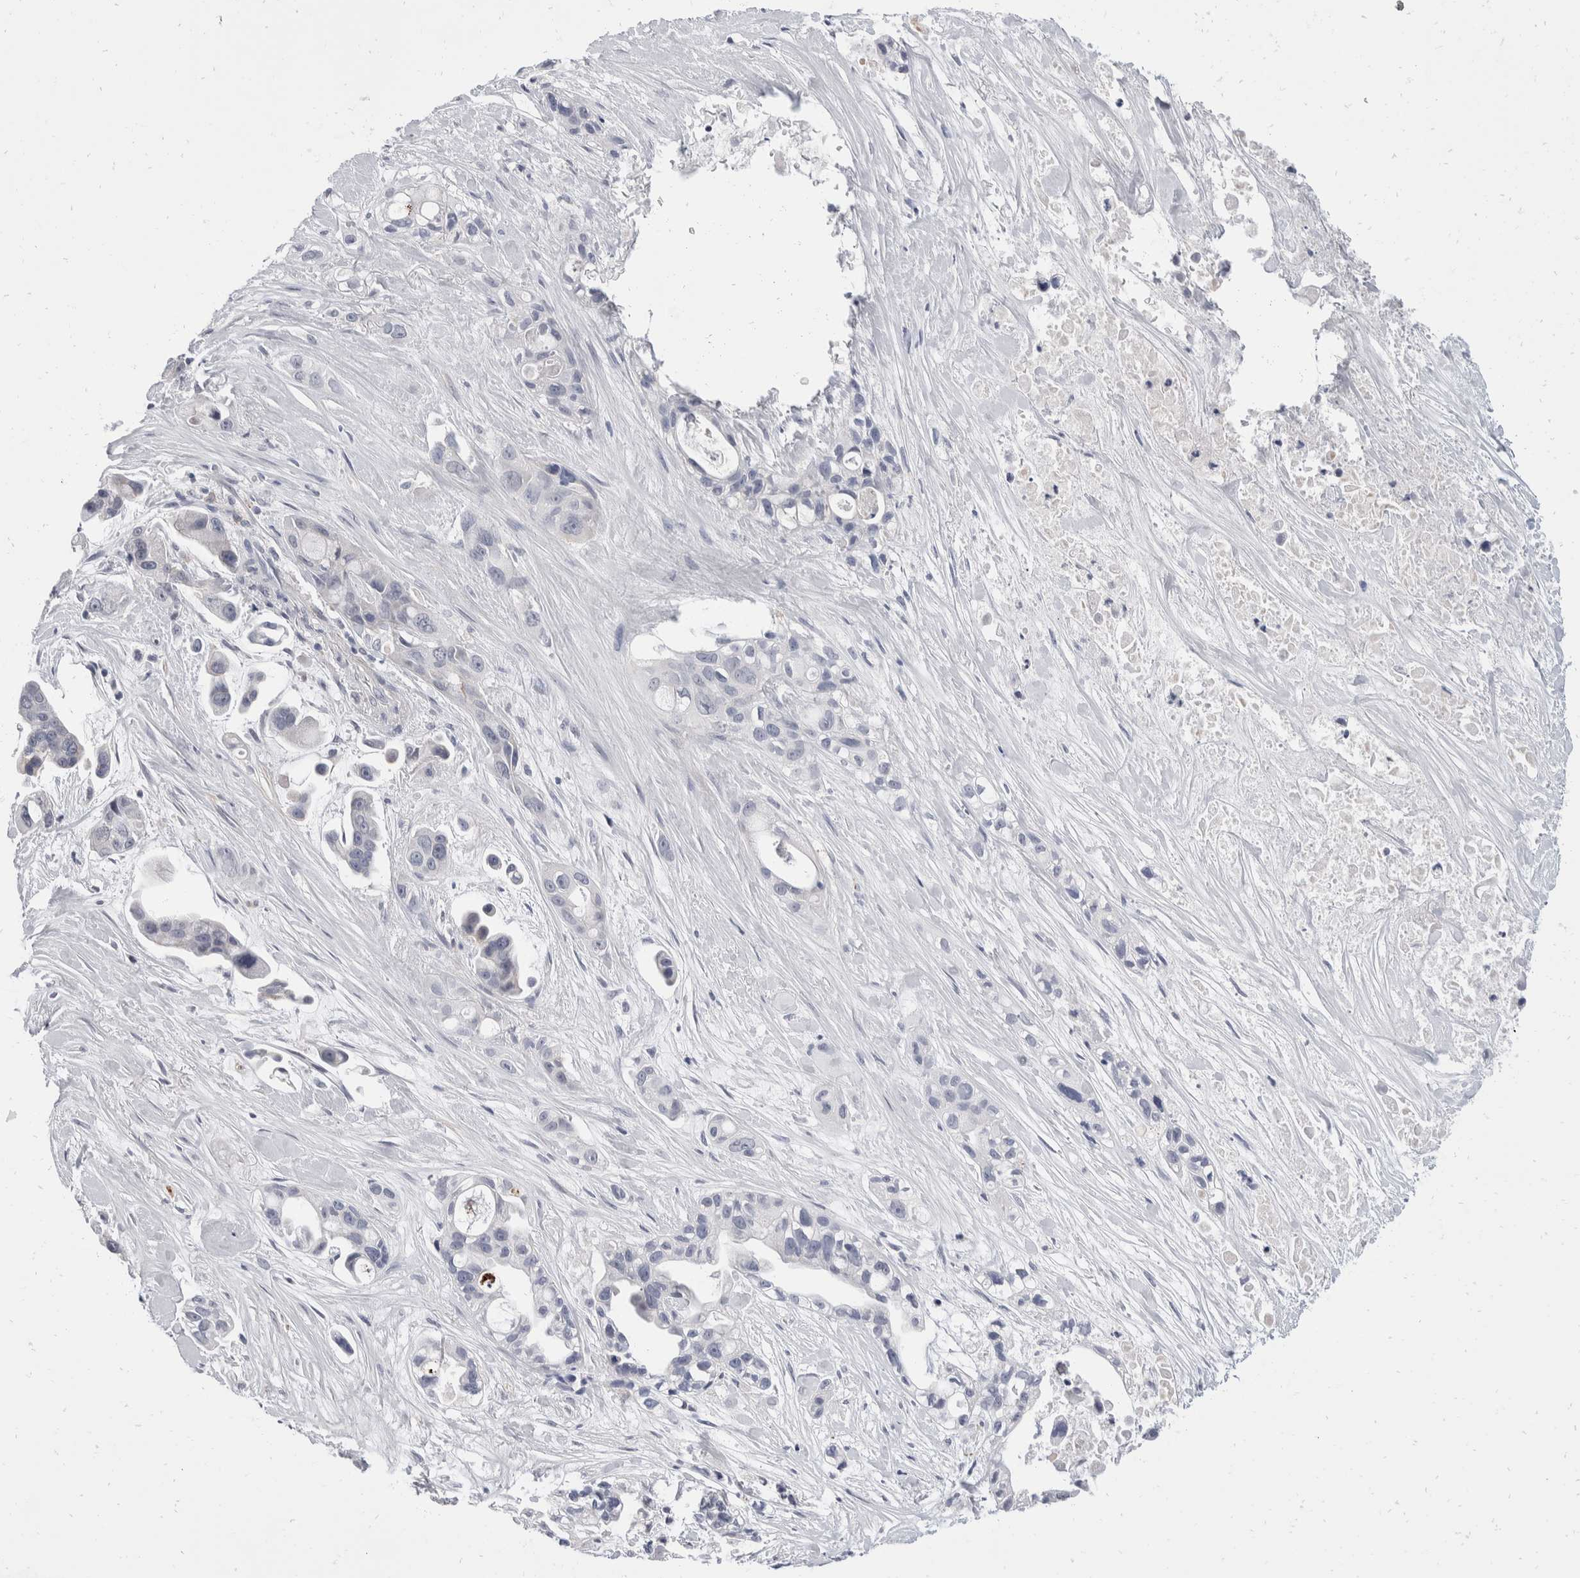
{"staining": {"intensity": "negative", "quantity": "none", "location": "none"}, "tissue": "pancreatic cancer", "cell_type": "Tumor cells", "image_type": "cancer", "snomed": [{"axis": "morphology", "description": "Adenocarcinoma, NOS"}, {"axis": "topography", "description": "Pancreas"}], "caption": "Immunohistochemistry image of neoplastic tissue: human adenocarcinoma (pancreatic) stained with DAB exhibits no significant protein positivity in tumor cells.", "gene": "CATSPERD", "patient": {"sex": "male", "age": 53}}